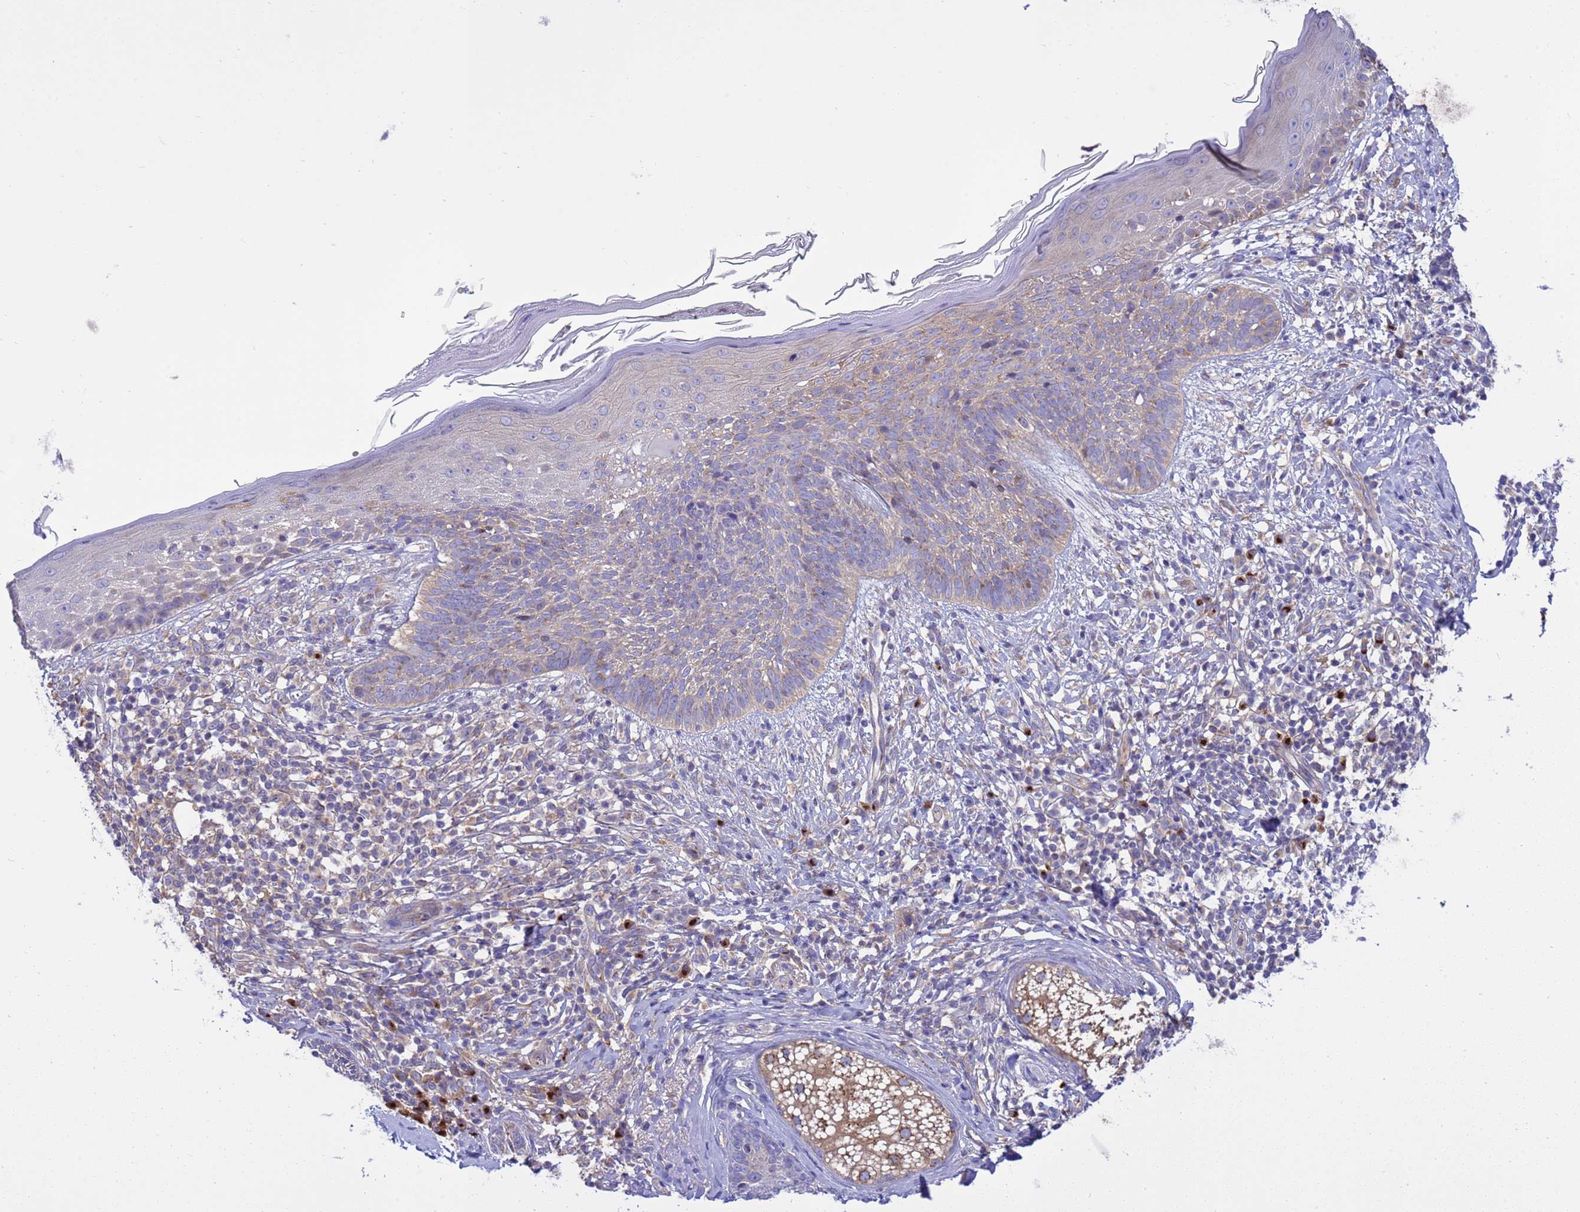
{"staining": {"intensity": "negative", "quantity": "none", "location": "none"}, "tissue": "skin cancer", "cell_type": "Tumor cells", "image_type": "cancer", "snomed": [{"axis": "morphology", "description": "Basal cell carcinoma"}, {"axis": "topography", "description": "Skin"}], "caption": "IHC image of neoplastic tissue: human basal cell carcinoma (skin) stained with DAB reveals no significant protein expression in tumor cells.", "gene": "ANAPC1", "patient": {"sex": "male", "age": 73}}